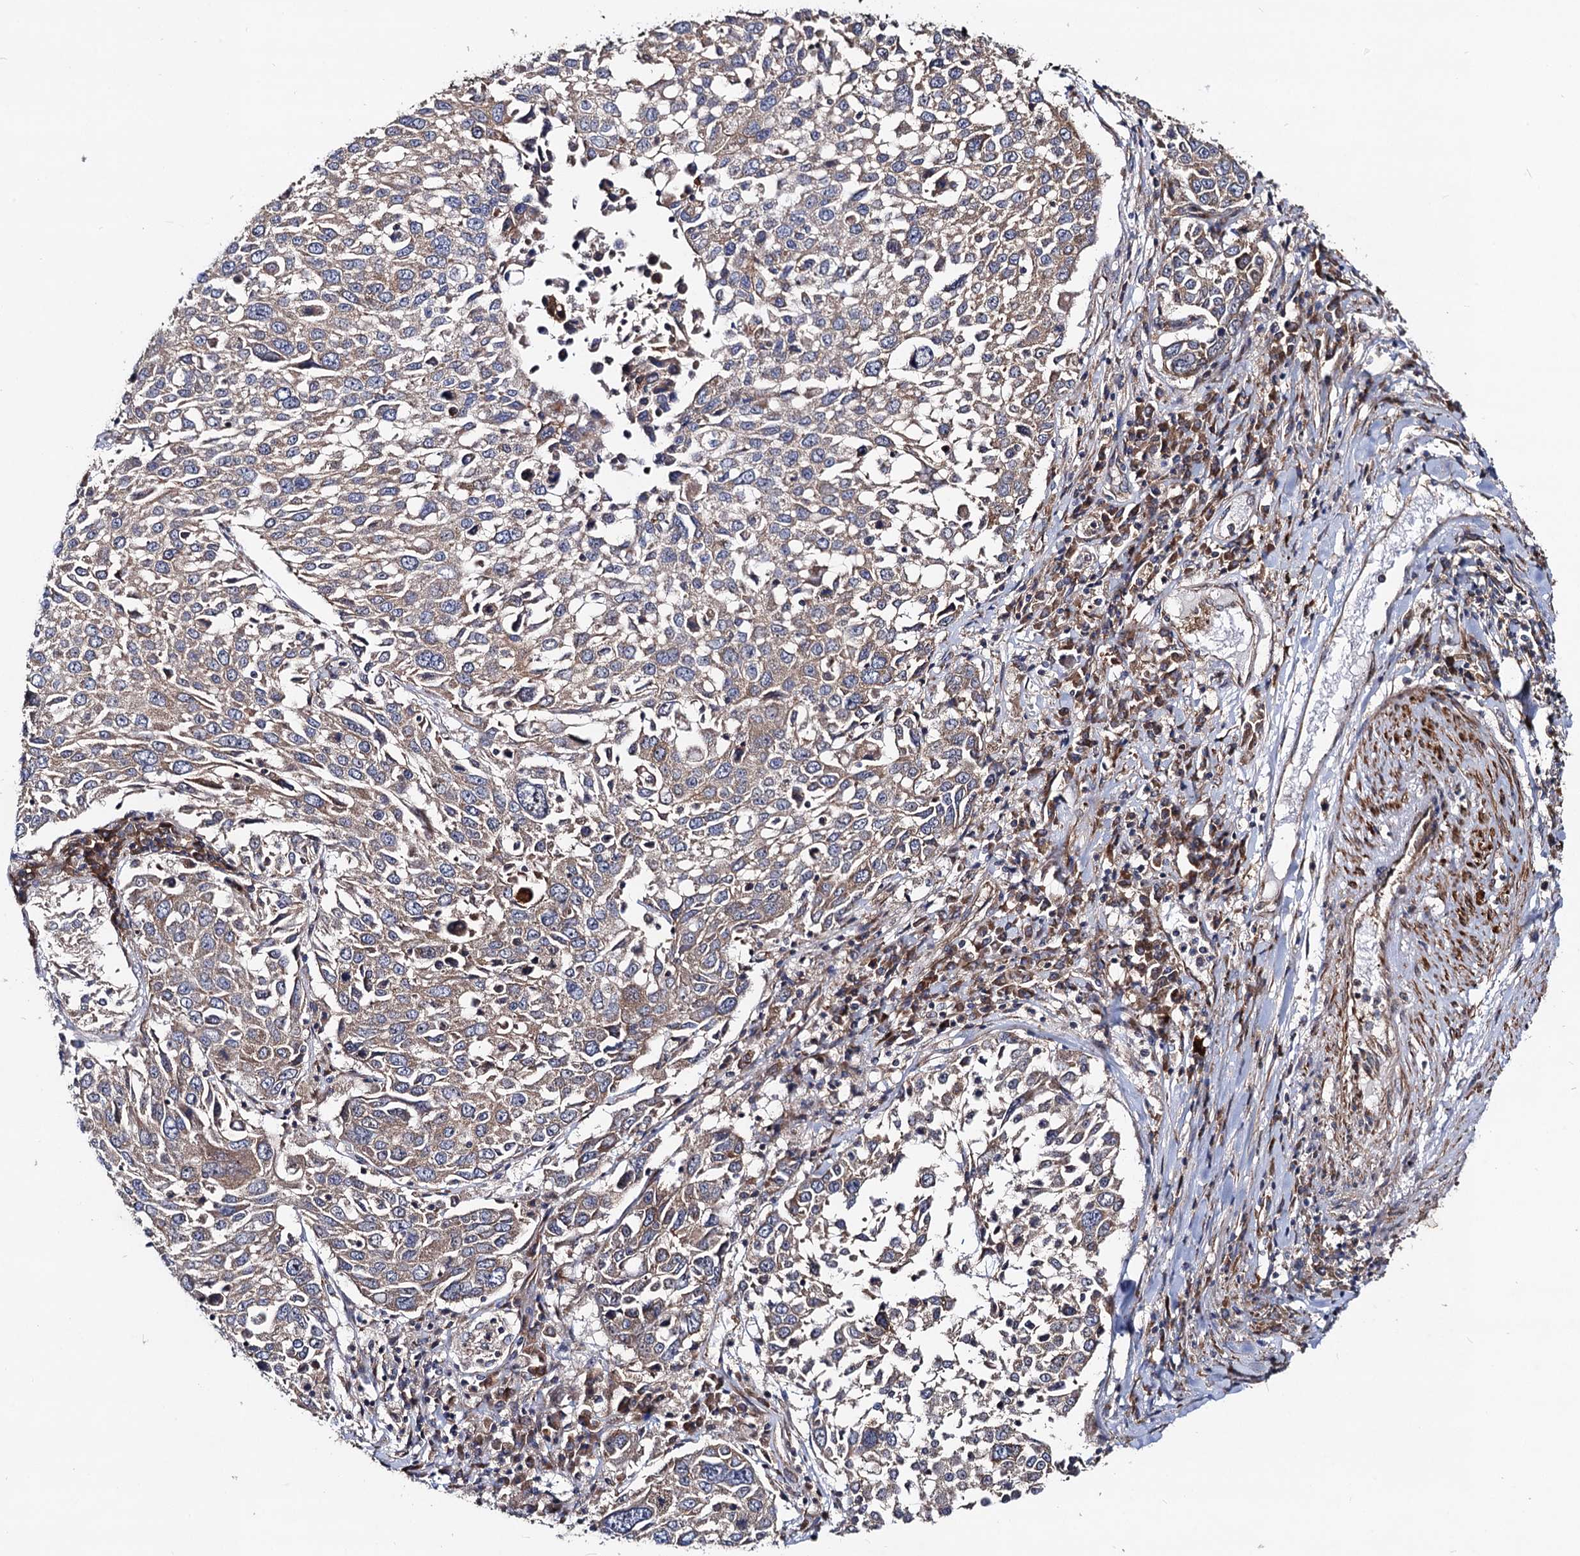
{"staining": {"intensity": "weak", "quantity": "25%-75%", "location": "cytoplasmic/membranous"}, "tissue": "lung cancer", "cell_type": "Tumor cells", "image_type": "cancer", "snomed": [{"axis": "morphology", "description": "Squamous cell carcinoma, NOS"}, {"axis": "topography", "description": "Lung"}], "caption": "Immunohistochemistry (IHC) (DAB) staining of squamous cell carcinoma (lung) shows weak cytoplasmic/membranous protein staining in approximately 25%-75% of tumor cells.", "gene": "DYDC1", "patient": {"sex": "male", "age": 65}}